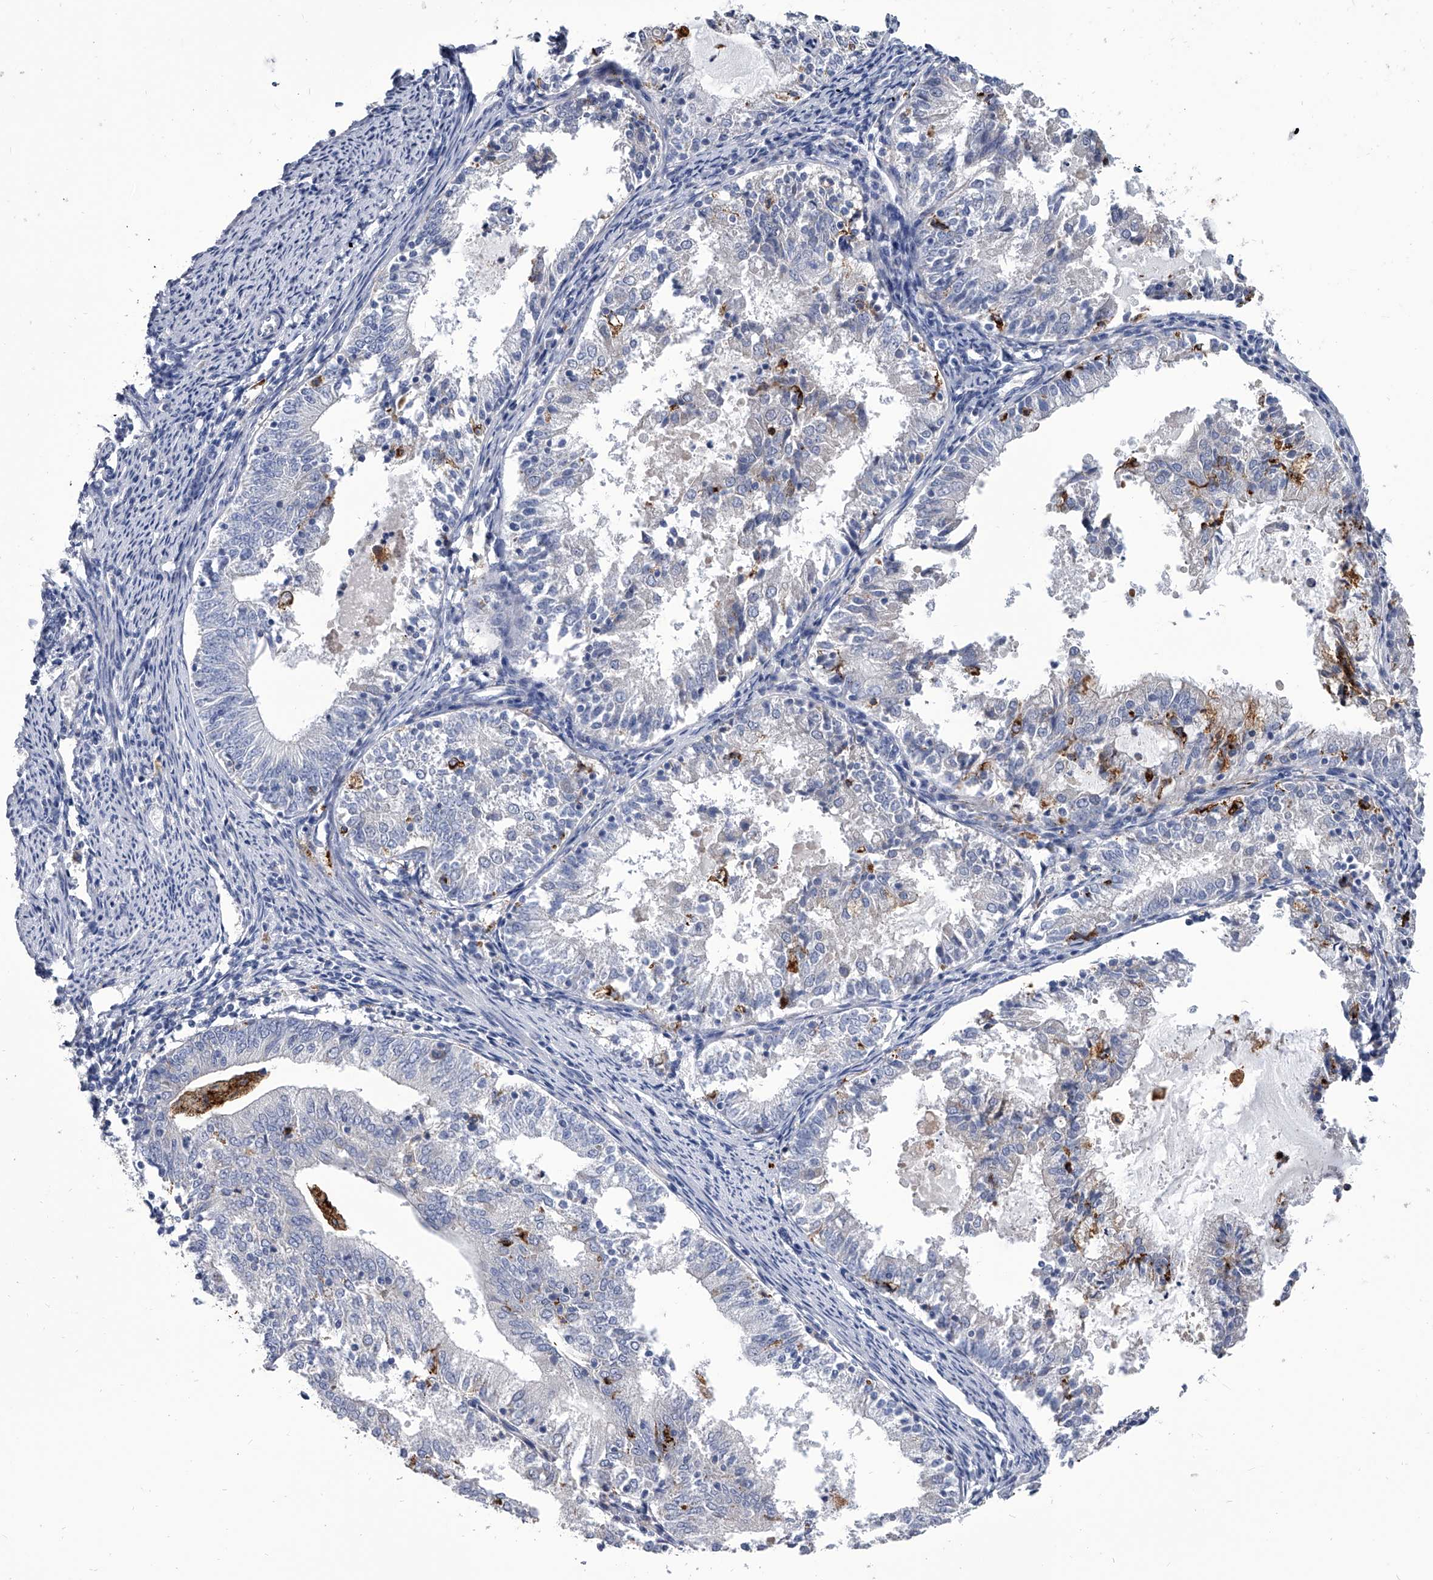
{"staining": {"intensity": "negative", "quantity": "none", "location": "none"}, "tissue": "endometrial cancer", "cell_type": "Tumor cells", "image_type": "cancer", "snomed": [{"axis": "morphology", "description": "Adenocarcinoma, NOS"}, {"axis": "topography", "description": "Endometrium"}], "caption": "Tumor cells show no significant positivity in endometrial cancer (adenocarcinoma). Brightfield microscopy of immunohistochemistry stained with DAB (brown) and hematoxylin (blue), captured at high magnification.", "gene": "SPP1", "patient": {"sex": "female", "age": 57}}